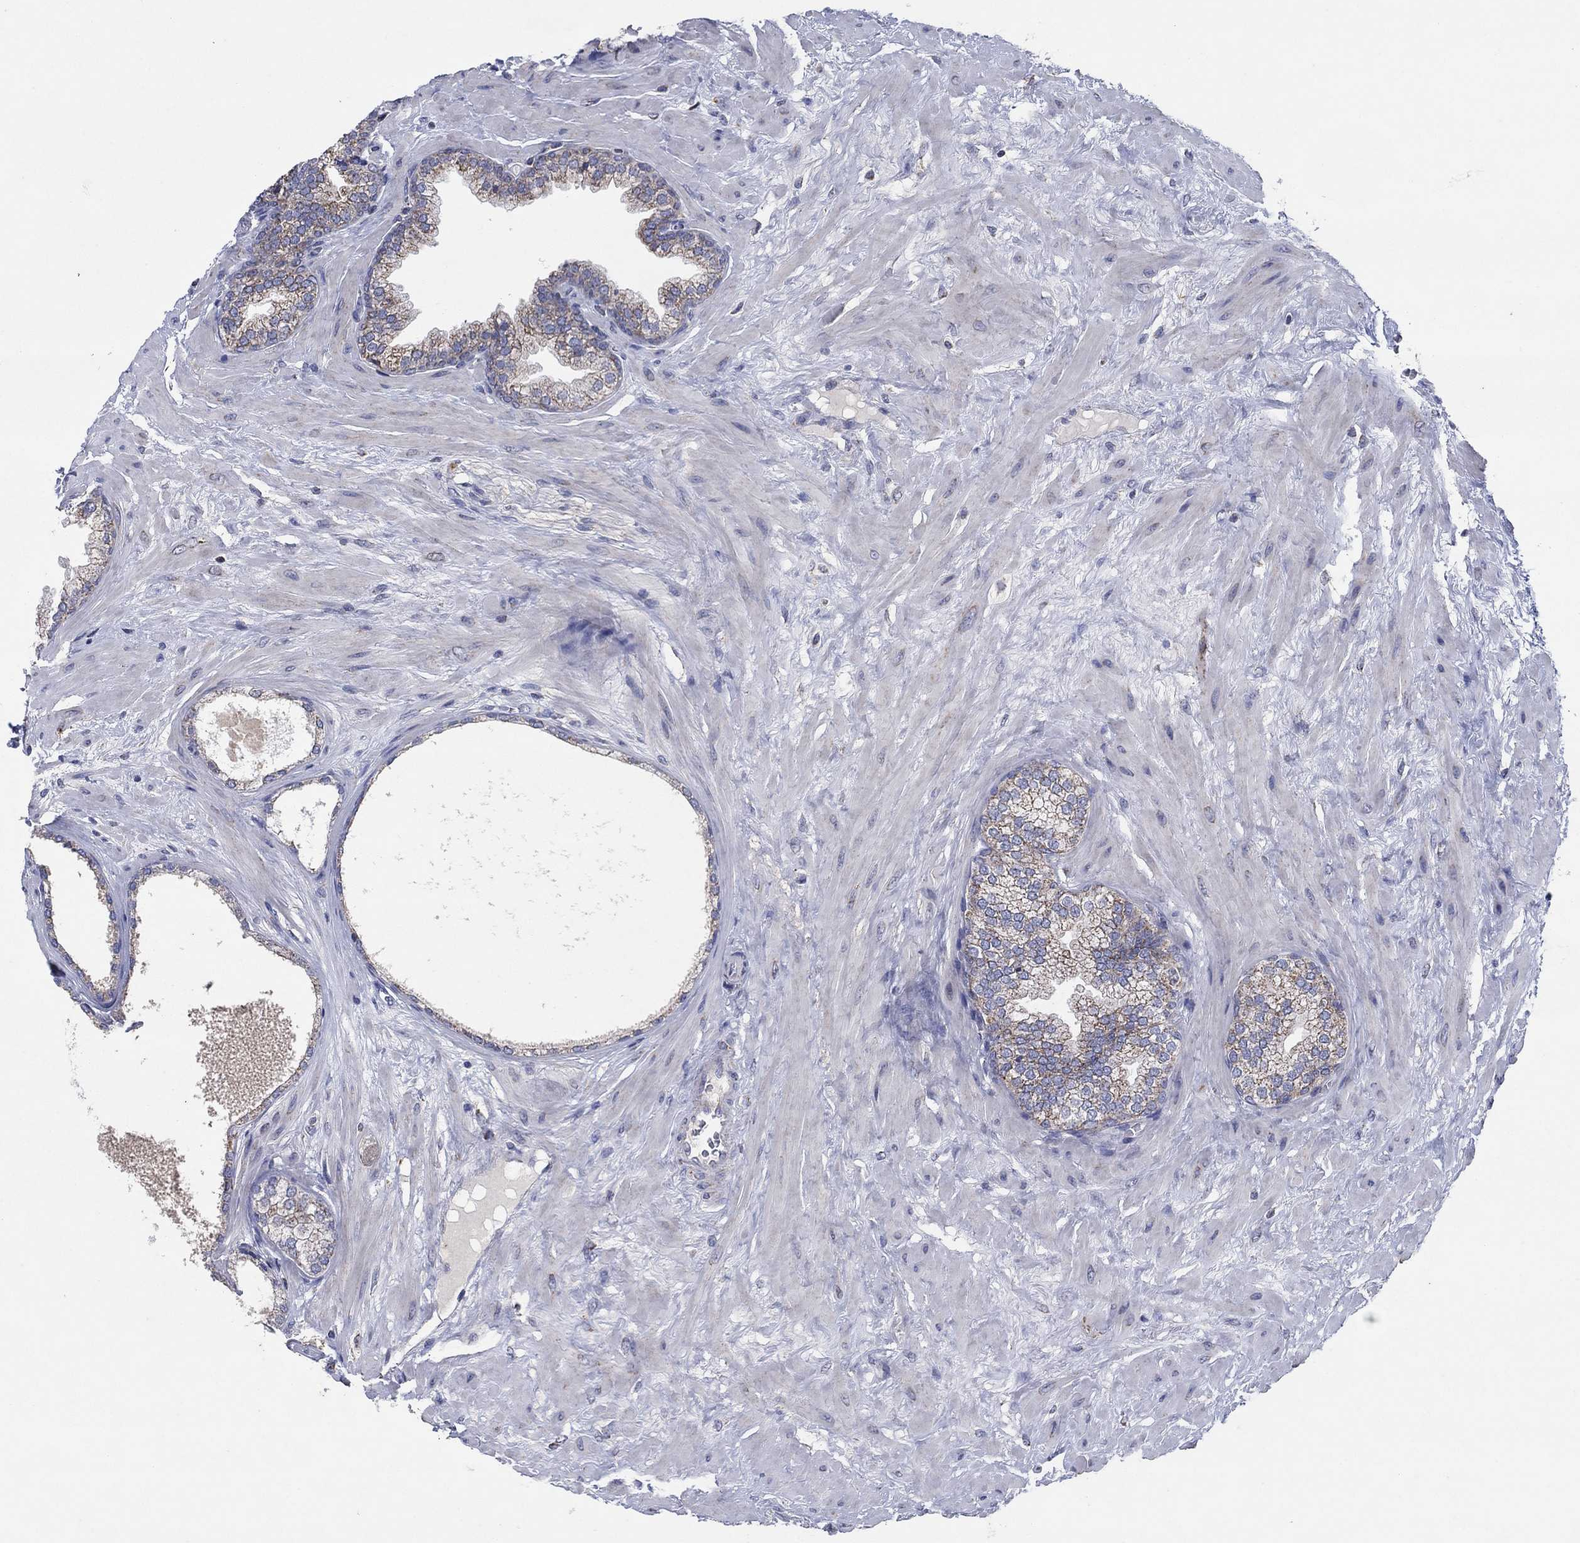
{"staining": {"intensity": "moderate", "quantity": "<25%", "location": "cytoplasmic/membranous"}, "tissue": "prostate cancer", "cell_type": "Tumor cells", "image_type": "cancer", "snomed": [{"axis": "morphology", "description": "Adenocarcinoma, Low grade"}, {"axis": "topography", "description": "Prostate"}], "caption": "Human prostate cancer (low-grade adenocarcinoma) stained for a protein (brown) reveals moderate cytoplasmic/membranous positive positivity in about <25% of tumor cells.", "gene": "C9orf85", "patient": {"sex": "male", "age": 72}}